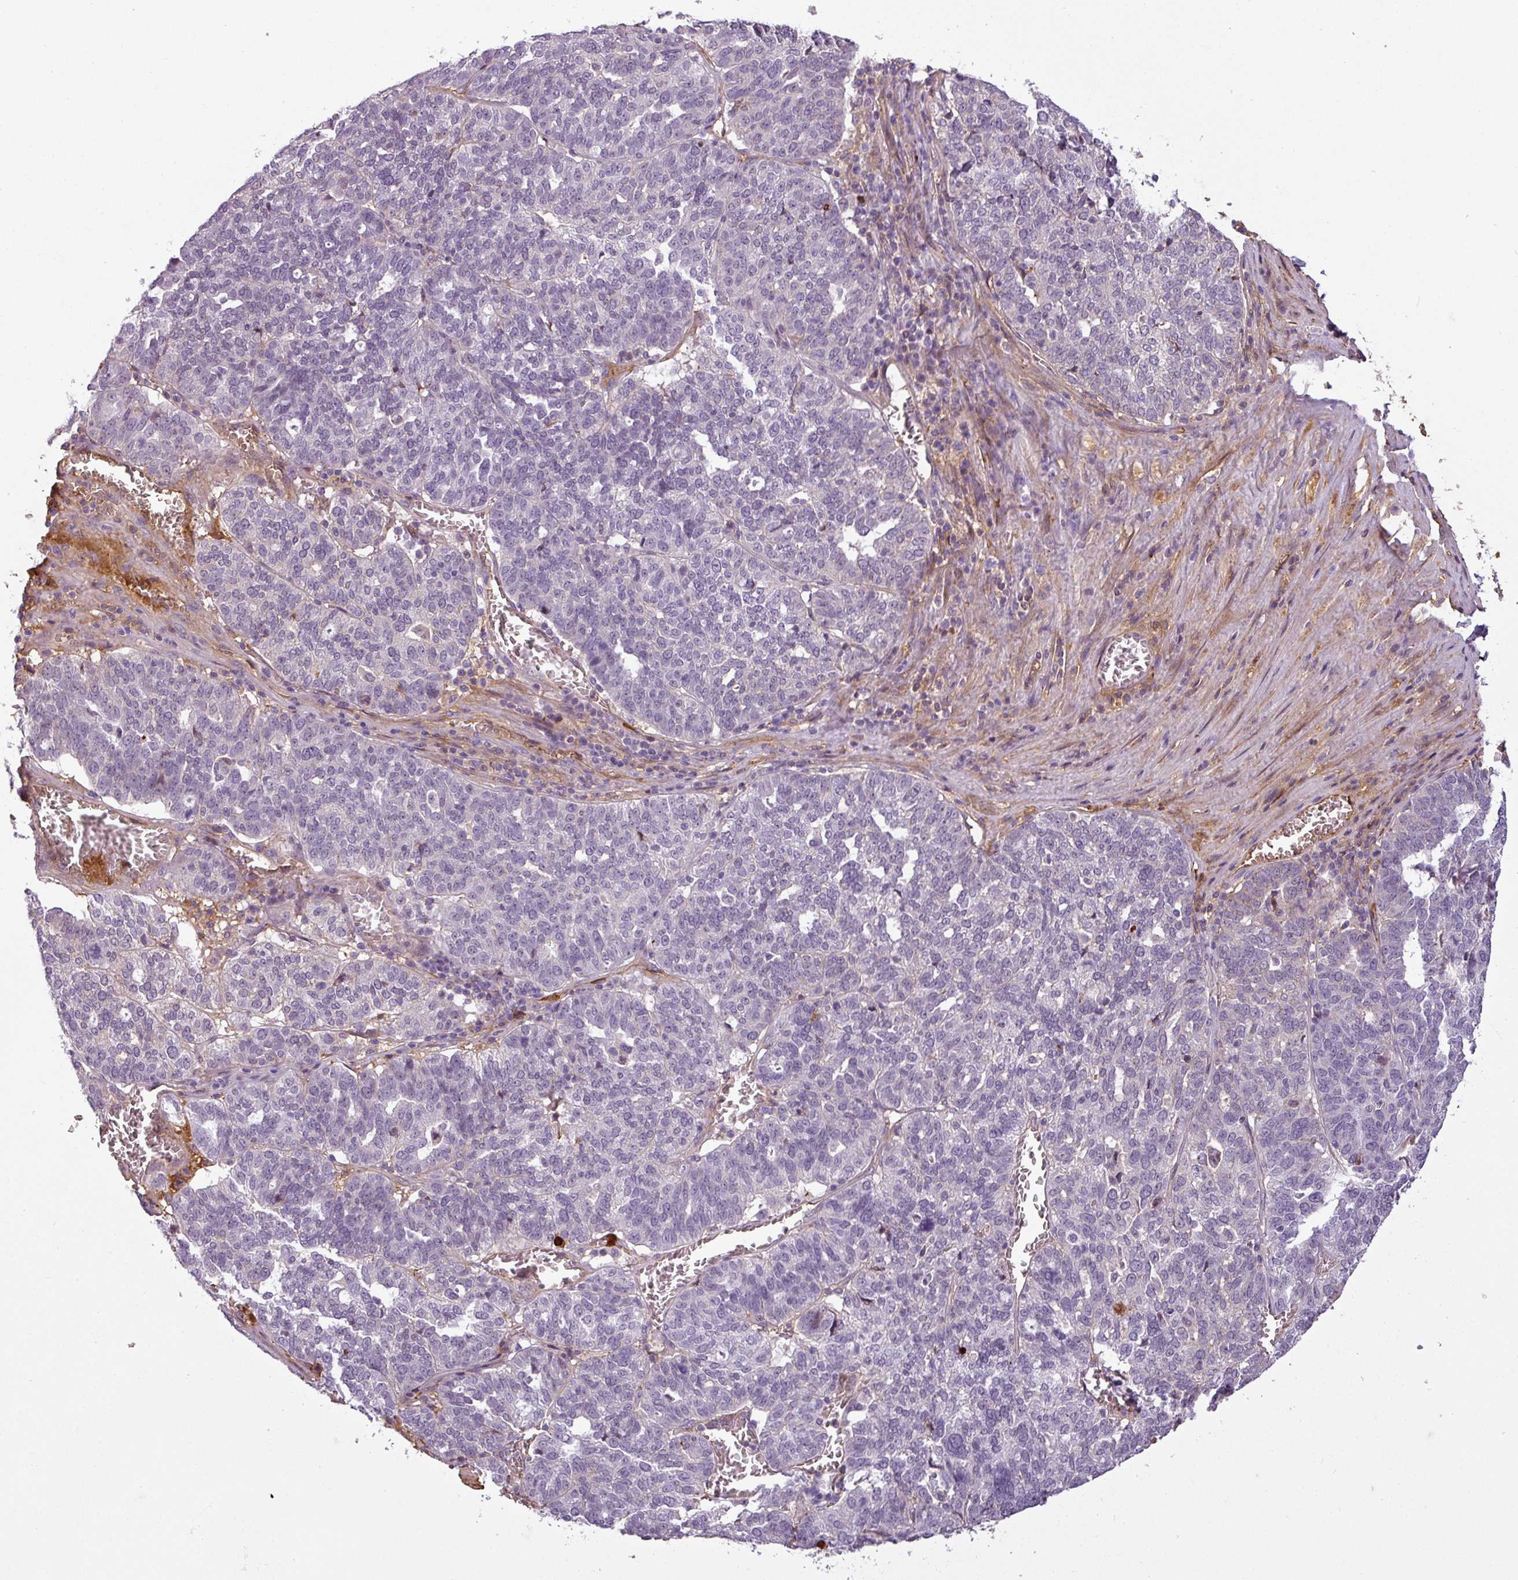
{"staining": {"intensity": "negative", "quantity": "none", "location": "none"}, "tissue": "ovarian cancer", "cell_type": "Tumor cells", "image_type": "cancer", "snomed": [{"axis": "morphology", "description": "Cystadenocarcinoma, serous, NOS"}, {"axis": "topography", "description": "Ovary"}], "caption": "There is no significant staining in tumor cells of ovarian cancer (serous cystadenocarcinoma). (Brightfield microscopy of DAB (3,3'-diaminobenzidine) immunohistochemistry (IHC) at high magnification).", "gene": "APOC1", "patient": {"sex": "female", "age": 59}}